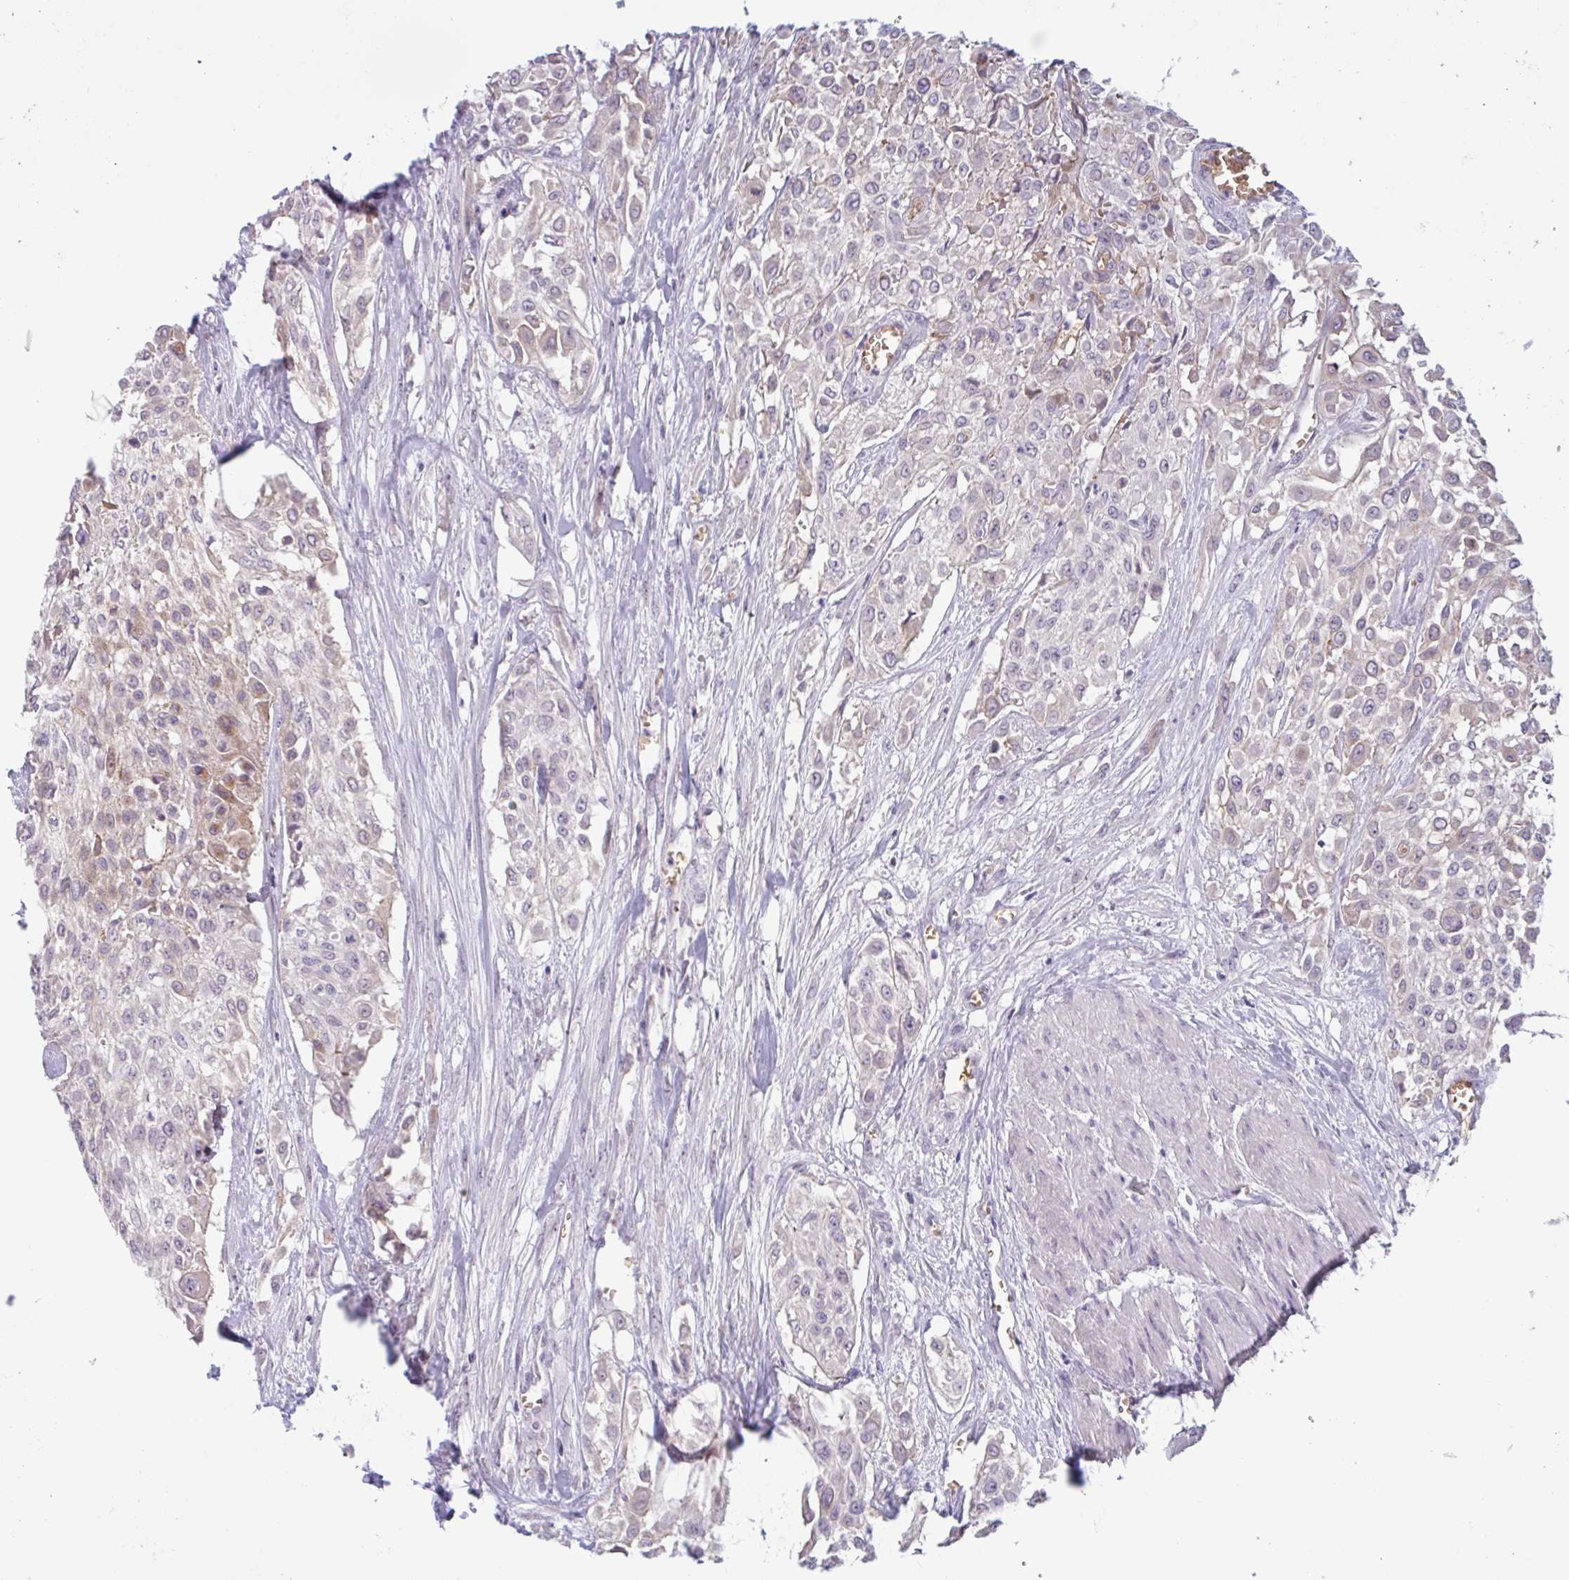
{"staining": {"intensity": "weak", "quantity": "<25%", "location": "cytoplasmic/membranous"}, "tissue": "urothelial cancer", "cell_type": "Tumor cells", "image_type": "cancer", "snomed": [{"axis": "morphology", "description": "Urothelial carcinoma, High grade"}, {"axis": "topography", "description": "Urinary bladder"}], "caption": "Immunohistochemical staining of high-grade urothelial carcinoma shows no significant staining in tumor cells.", "gene": "RHAG", "patient": {"sex": "male", "age": 57}}